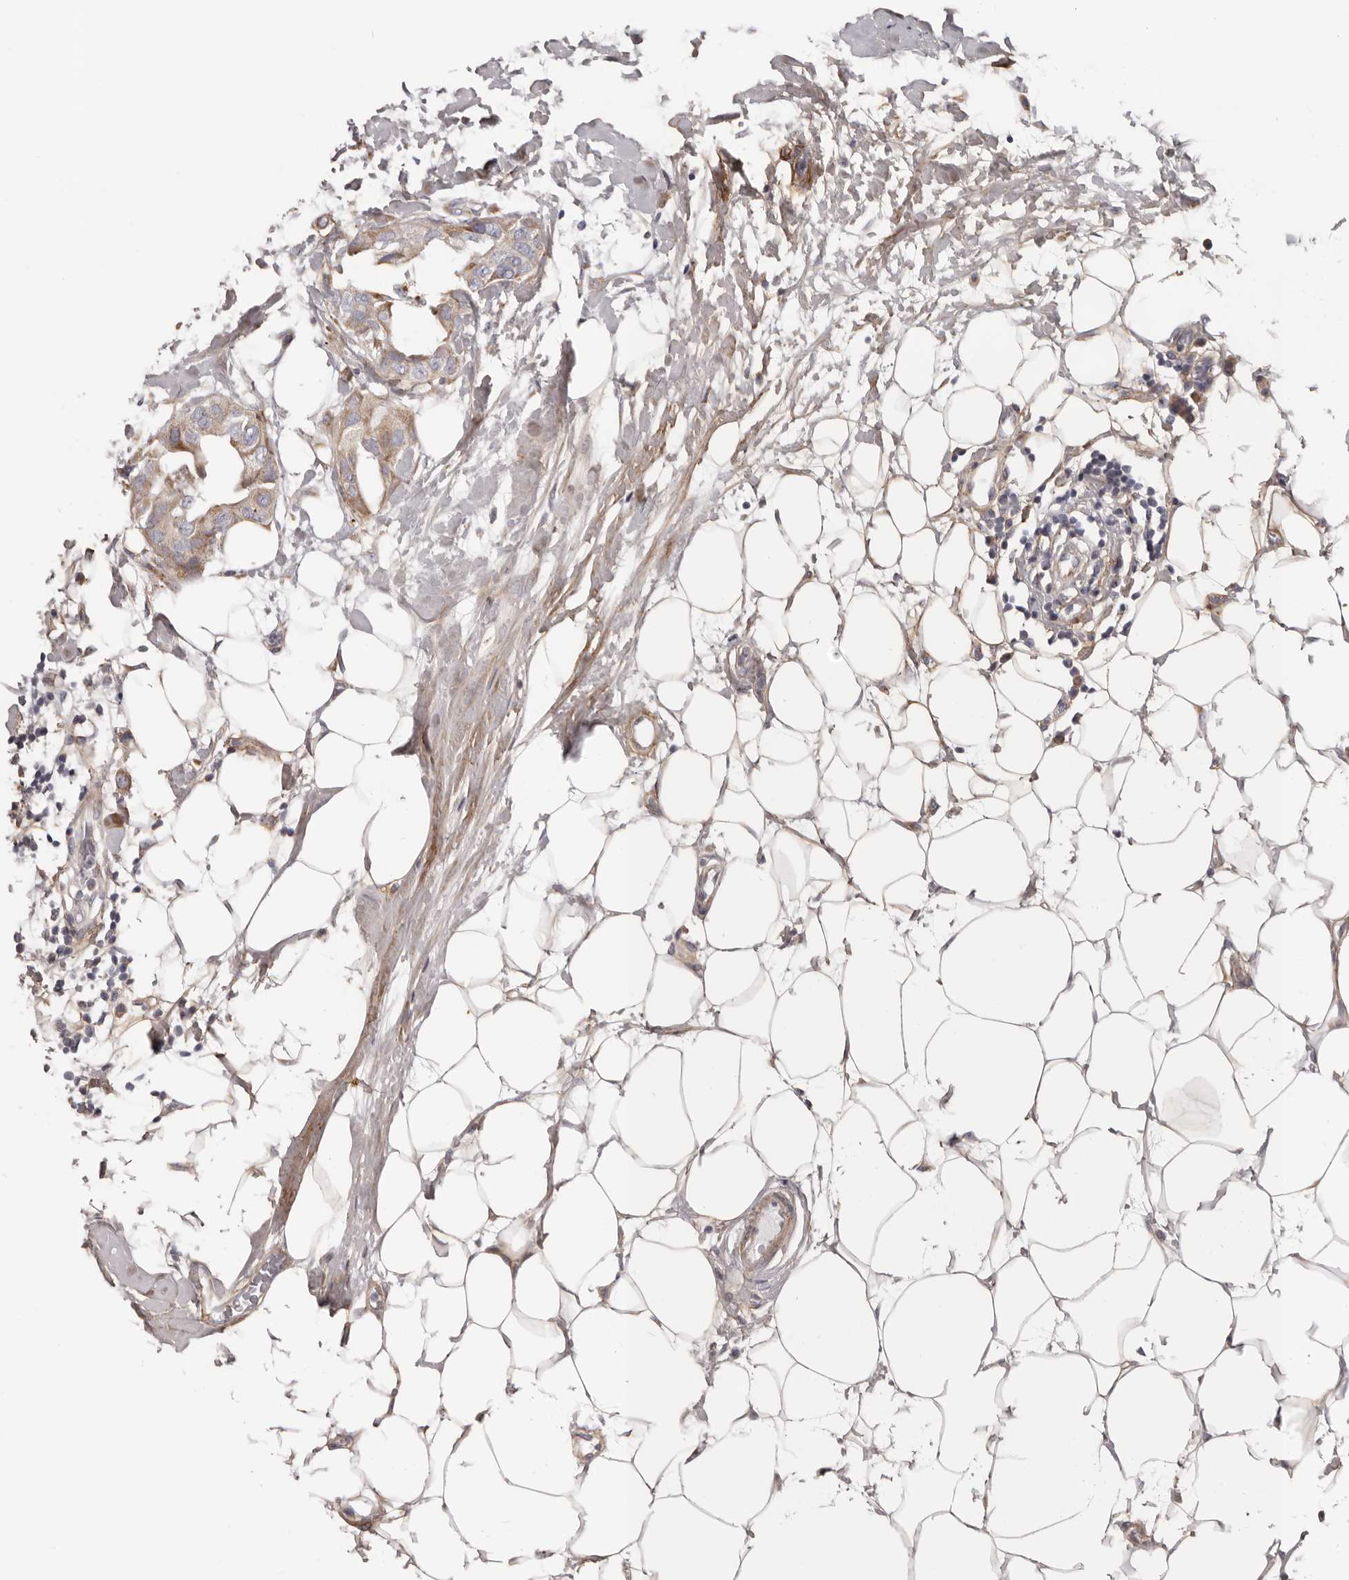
{"staining": {"intensity": "moderate", "quantity": ">75%", "location": "cytoplasmic/membranous"}, "tissue": "breast cancer", "cell_type": "Tumor cells", "image_type": "cancer", "snomed": [{"axis": "morphology", "description": "Duct carcinoma"}, {"axis": "topography", "description": "Breast"}], "caption": "Brown immunohistochemical staining in human breast cancer (invasive ductal carcinoma) reveals moderate cytoplasmic/membranous staining in approximately >75% of tumor cells.", "gene": "MRPS10", "patient": {"sex": "female", "age": 40}}